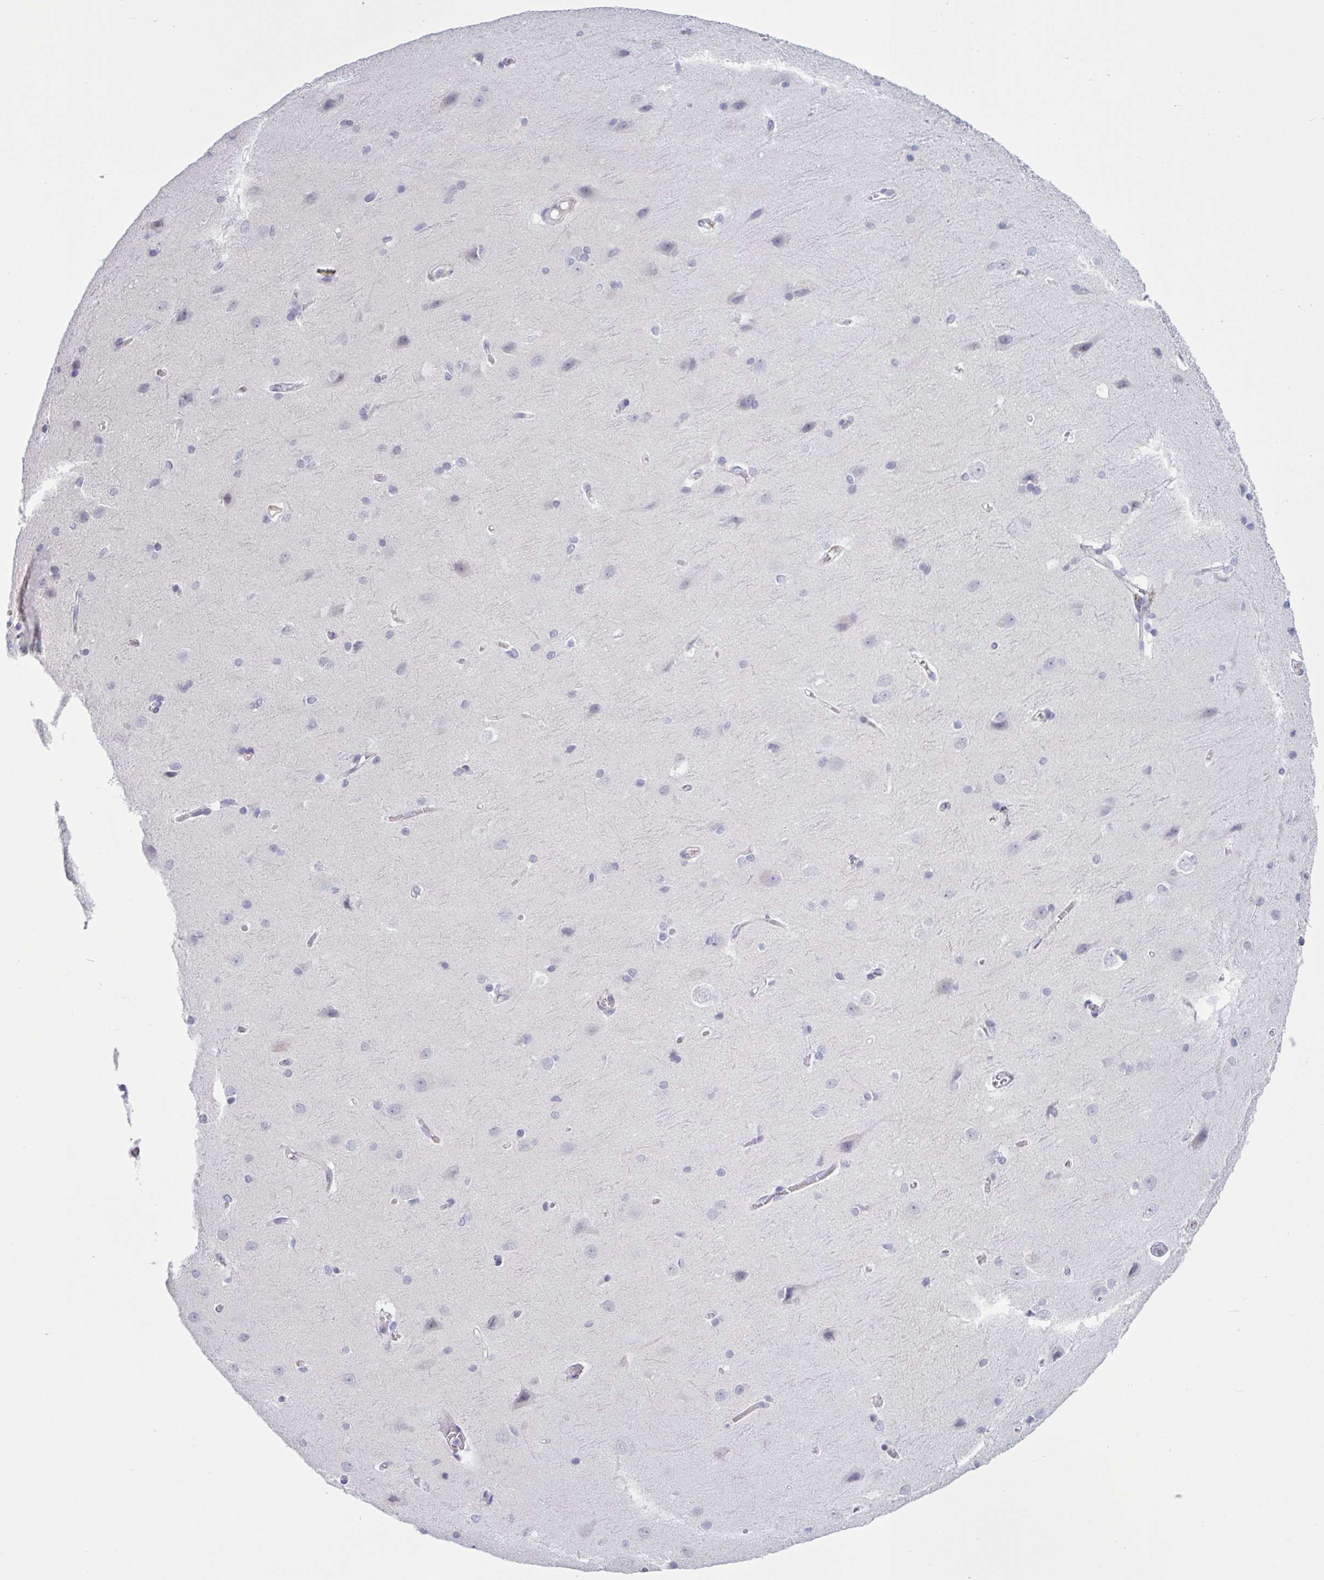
{"staining": {"intensity": "negative", "quantity": "none", "location": "none"}, "tissue": "cerebral cortex", "cell_type": "Endothelial cells", "image_type": "normal", "snomed": [{"axis": "morphology", "description": "Normal tissue, NOS"}, {"axis": "topography", "description": "Cerebral cortex"}], "caption": "Immunohistochemistry of benign cerebral cortex shows no expression in endothelial cells. Nuclei are stained in blue.", "gene": "OR1L3", "patient": {"sex": "male", "age": 37}}